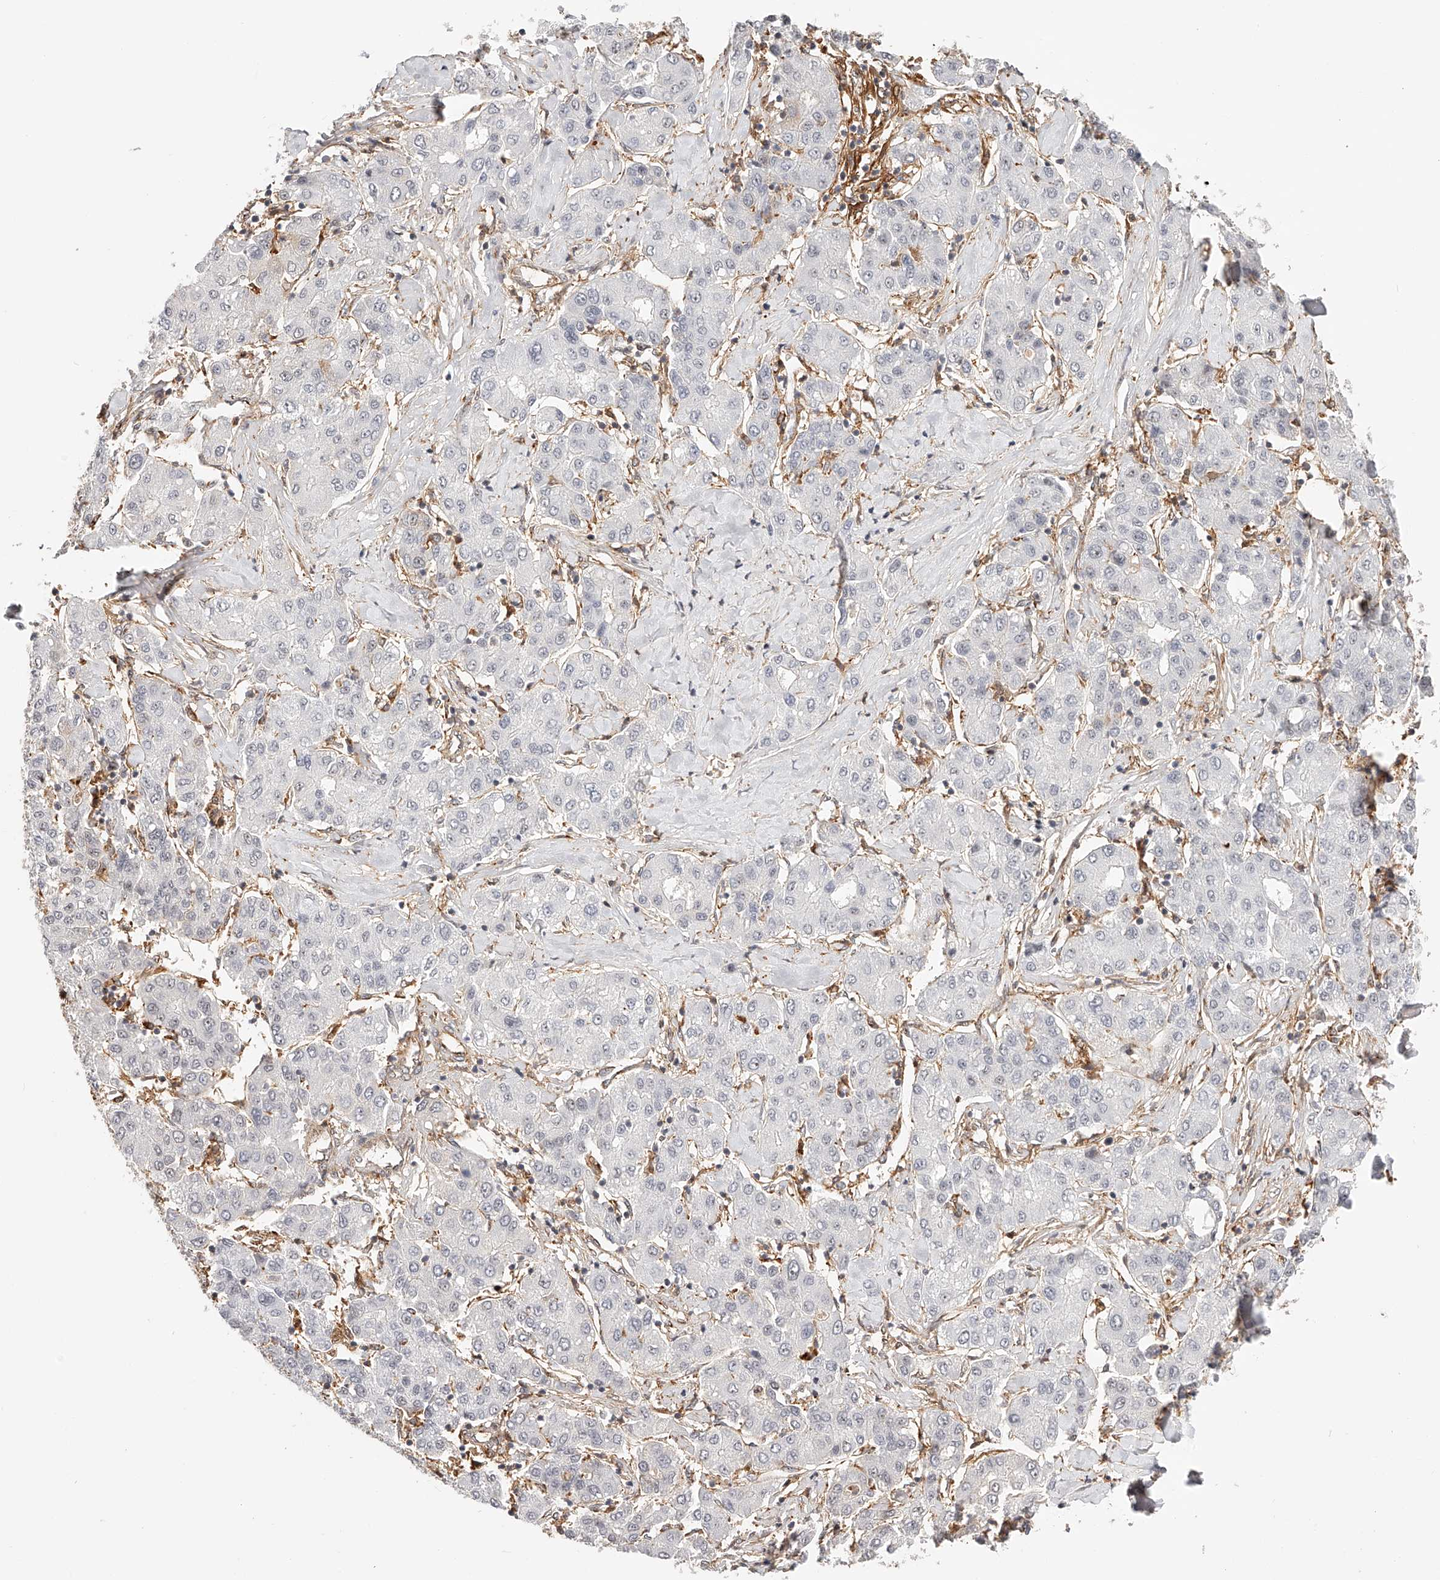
{"staining": {"intensity": "negative", "quantity": "none", "location": "none"}, "tissue": "liver cancer", "cell_type": "Tumor cells", "image_type": "cancer", "snomed": [{"axis": "morphology", "description": "Carcinoma, Hepatocellular, NOS"}, {"axis": "topography", "description": "Liver"}], "caption": "Histopathology image shows no protein positivity in tumor cells of liver cancer tissue. (Immunohistochemistry (ihc), brightfield microscopy, high magnification).", "gene": "SYNC", "patient": {"sex": "male", "age": 65}}